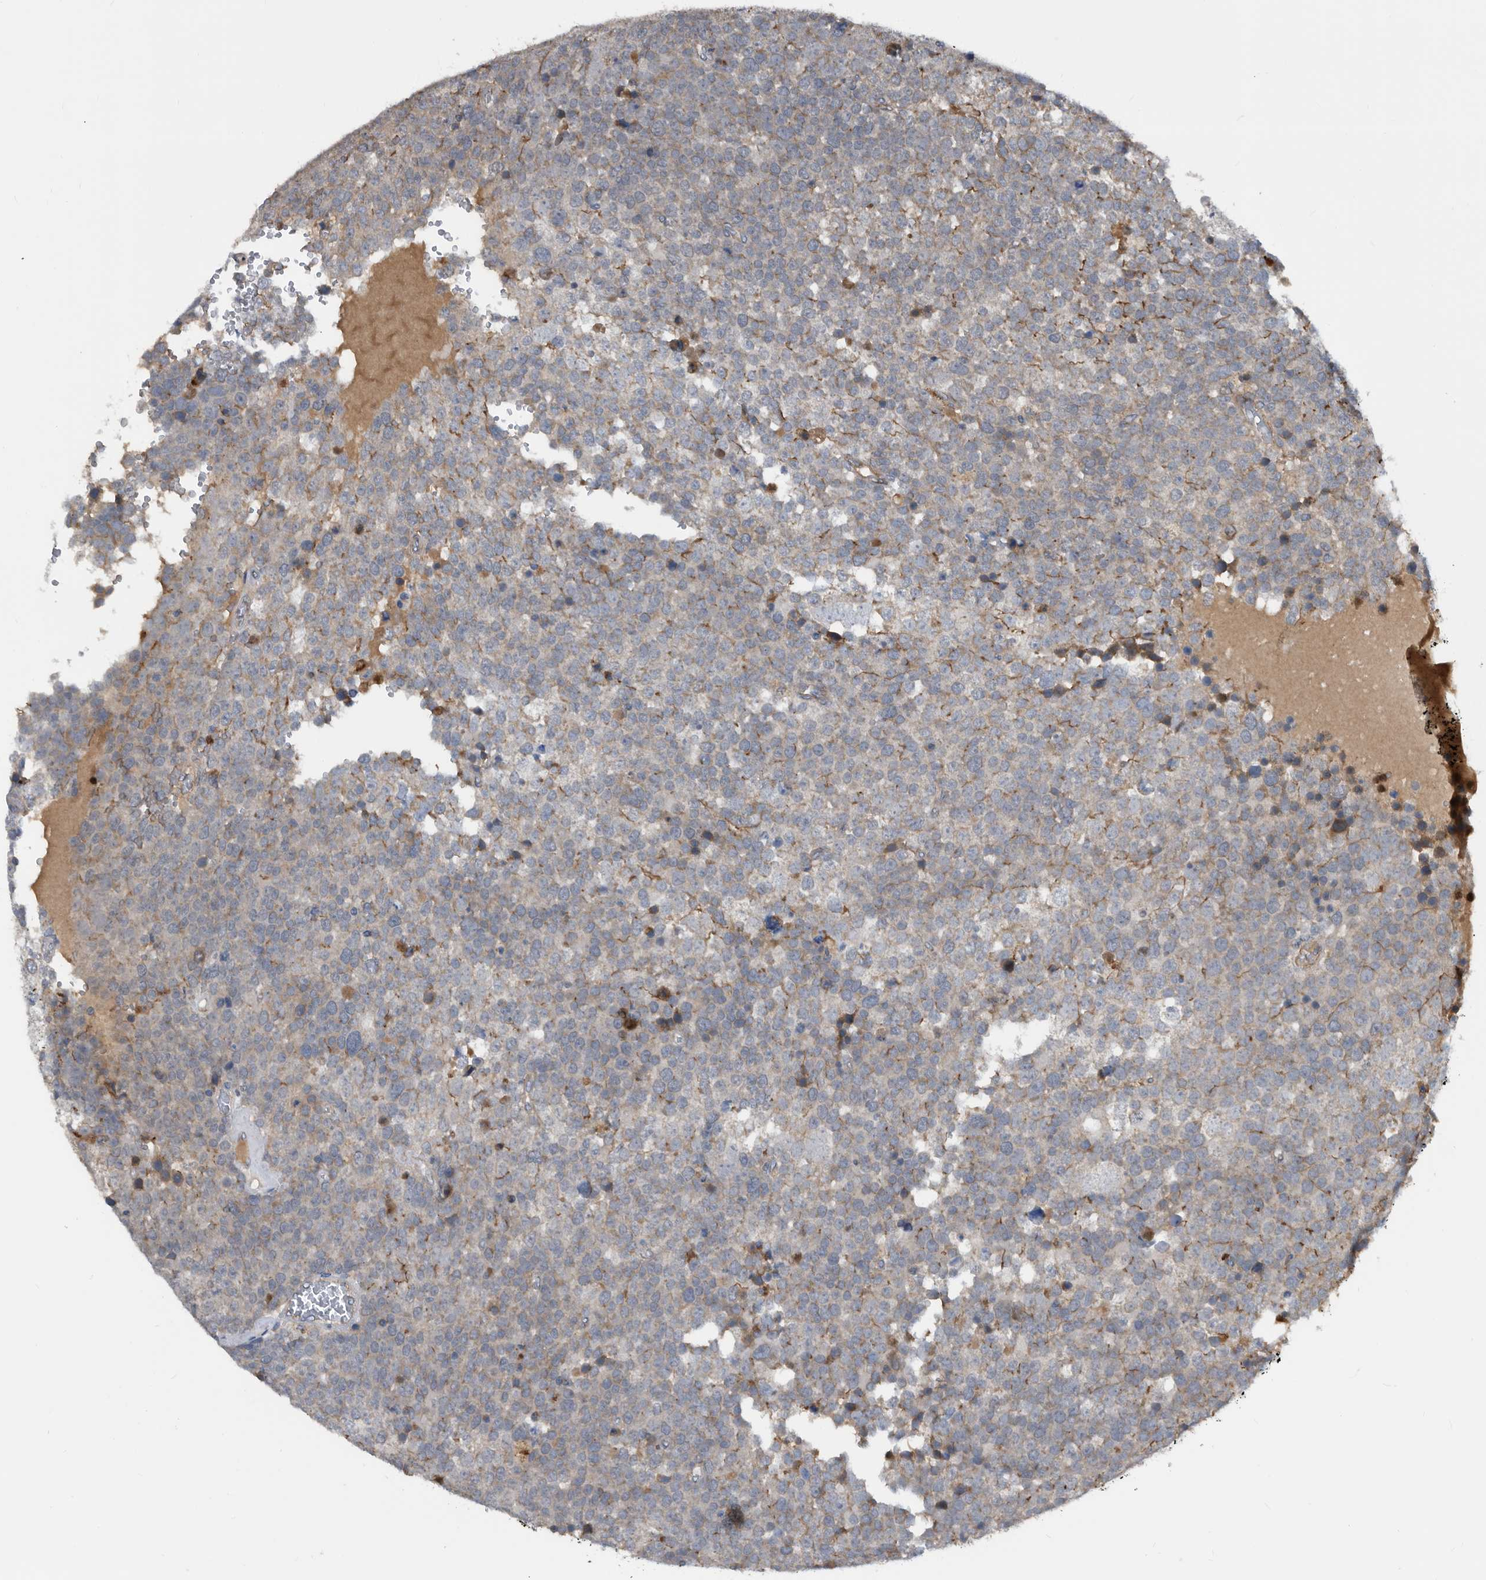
{"staining": {"intensity": "moderate", "quantity": "<25%", "location": "cytoplasmic/membranous"}, "tissue": "testis cancer", "cell_type": "Tumor cells", "image_type": "cancer", "snomed": [{"axis": "morphology", "description": "Seminoma, NOS"}, {"axis": "topography", "description": "Testis"}], "caption": "A photomicrograph showing moderate cytoplasmic/membranous expression in approximately <25% of tumor cells in testis seminoma, as visualized by brown immunohistochemical staining.", "gene": "PI15", "patient": {"sex": "male", "age": 71}}